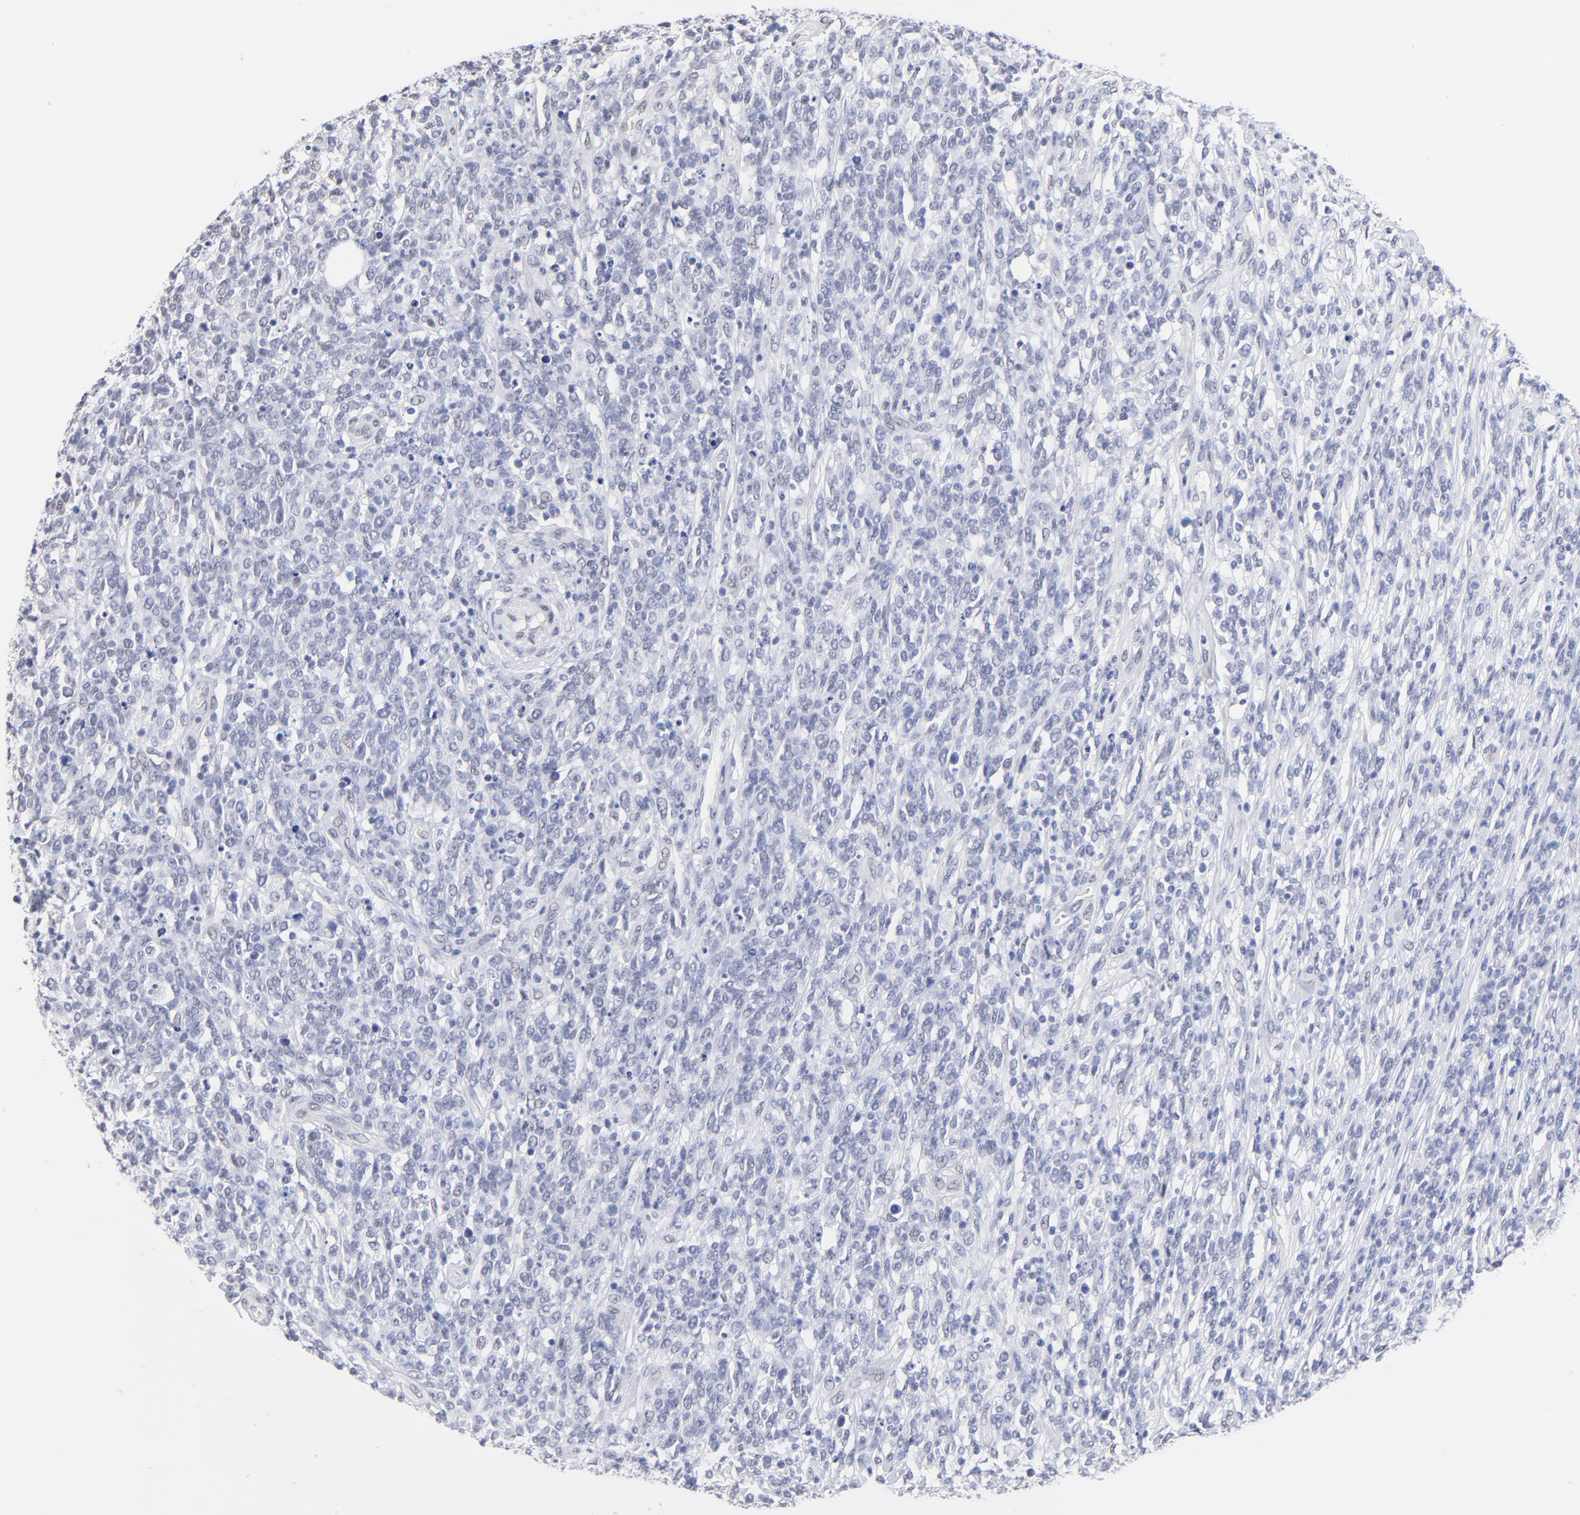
{"staining": {"intensity": "negative", "quantity": "none", "location": "none"}, "tissue": "lymphoma", "cell_type": "Tumor cells", "image_type": "cancer", "snomed": [{"axis": "morphology", "description": "Malignant lymphoma, non-Hodgkin's type, High grade"}, {"axis": "topography", "description": "Lymph node"}], "caption": "Human lymphoma stained for a protein using immunohistochemistry reveals no staining in tumor cells.", "gene": "ZNF74", "patient": {"sex": "female", "age": 73}}